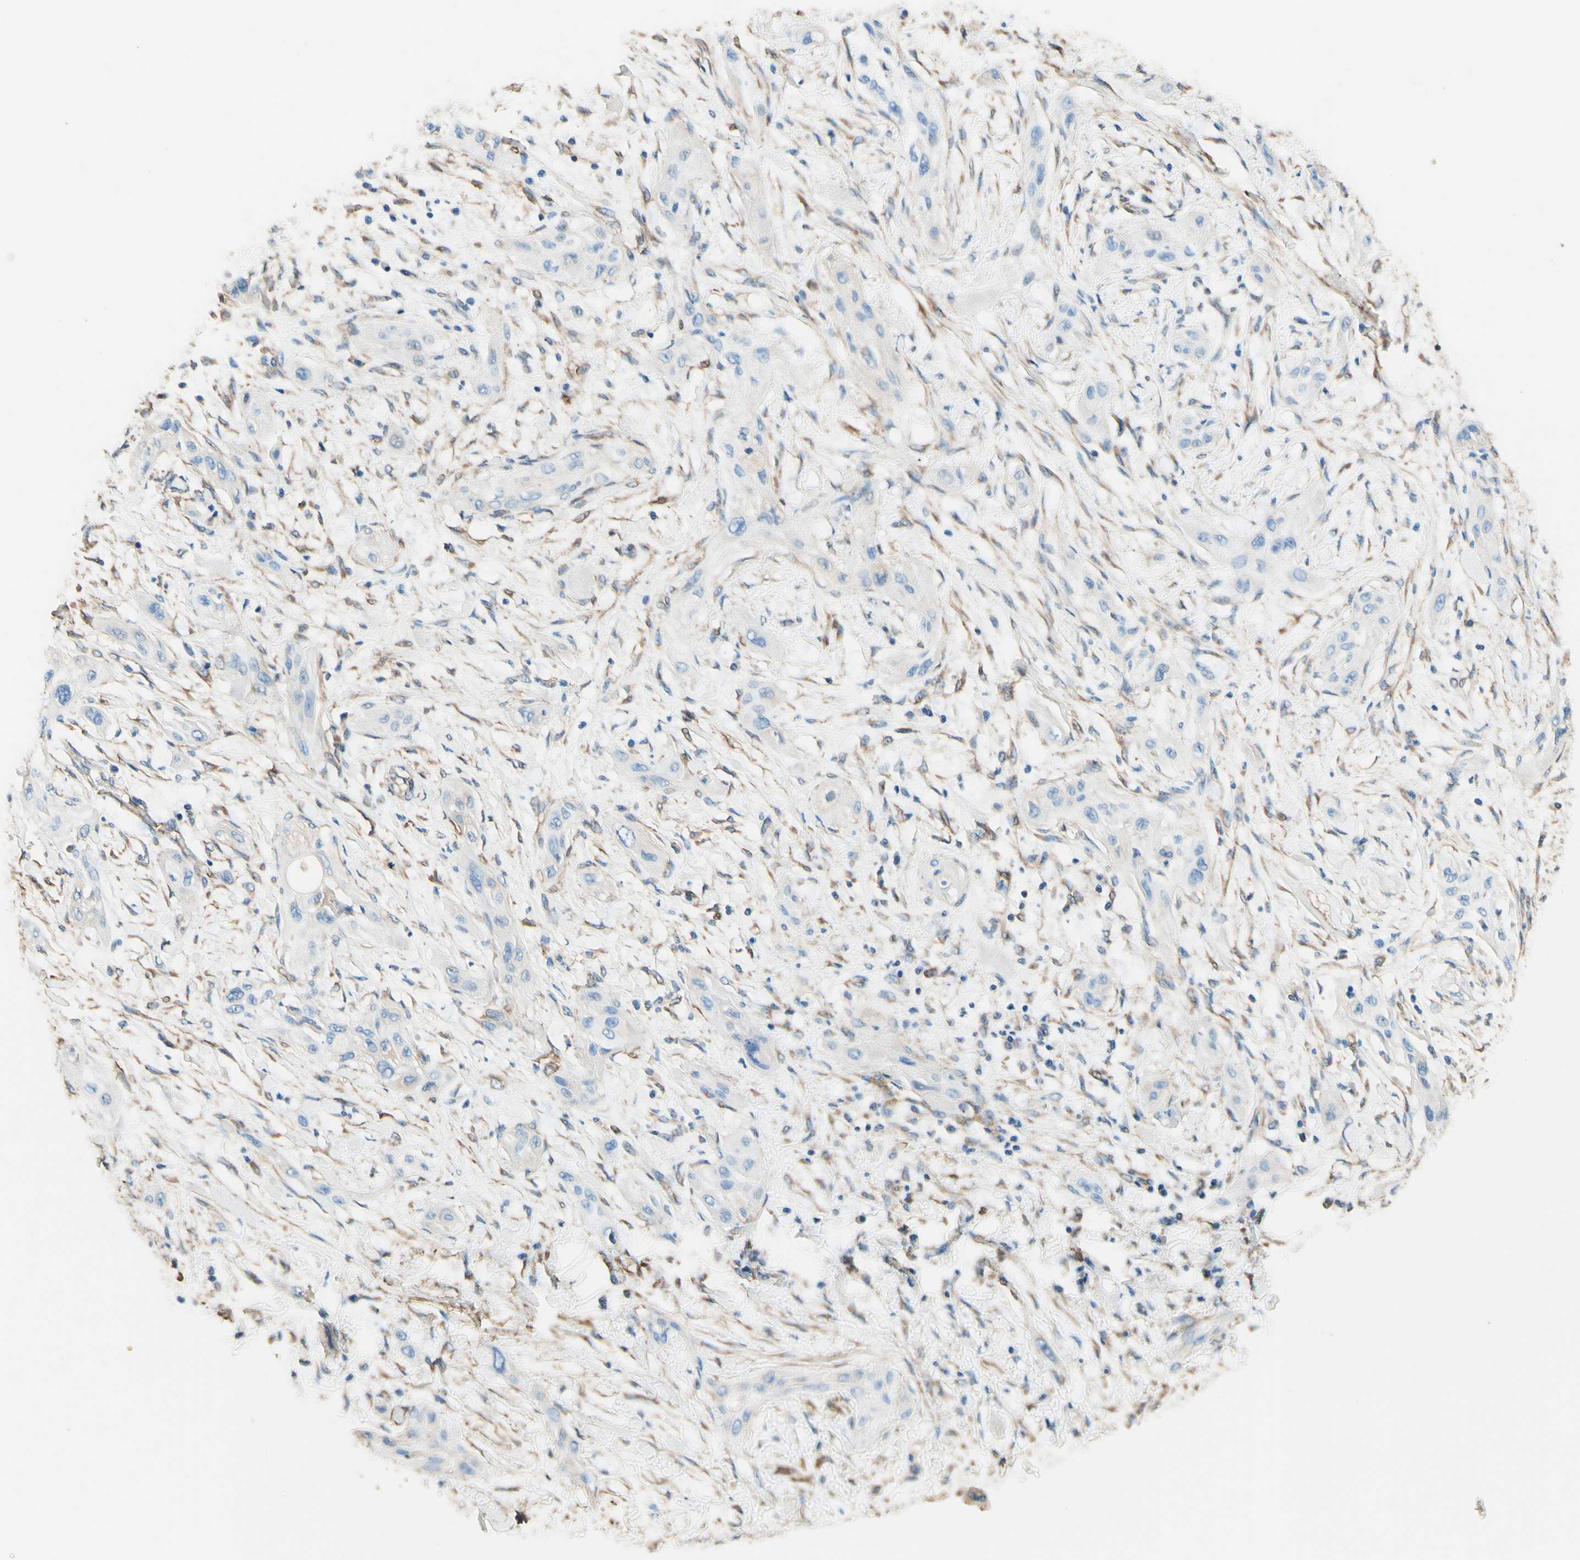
{"staining": {"intensity": "negative", "quantity": "none", "location": "none"}, "tissue": "lung cancer", "cell_type": "Tumor cells", "image_type": "cancer", "snomed": [{"axis": "morphology", "description": "Squamous cell carcinoma, NOS"}, {"axis": "topography", "description": "Lung"}], "caption": "Tumor cells are negative for protein expression in human lung cancer (squamous cell carcinoma). (DAB (3,3'-diaminobenzidine) immunohistochemistry, high magnification).", "gene": "DPYSL3", "patient": {"sex": "female", "age": 47}}